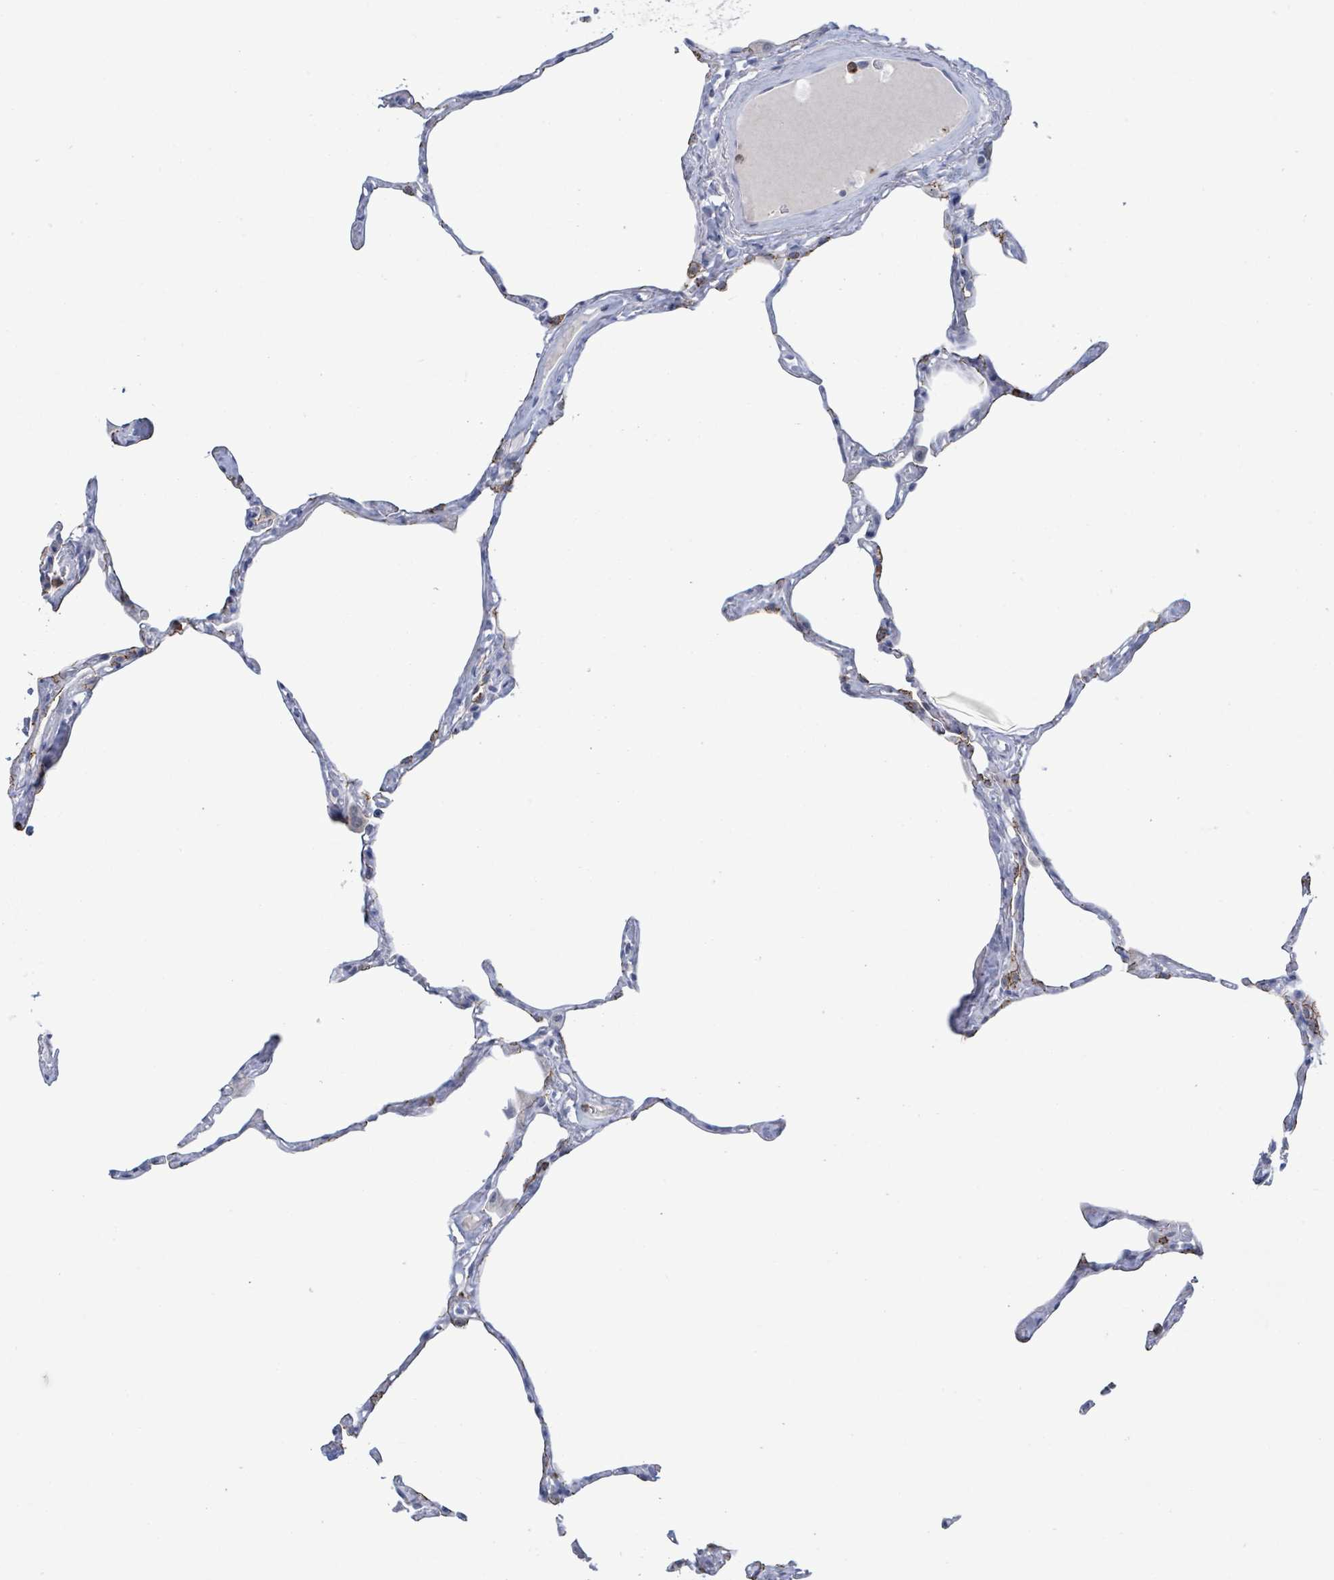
{"staining": {"intensity": "moderate", "quantity": "<25%", "location": "cytoplasmic/membranous"}, "tissue": "lung", "cell_type": "Alveolar cells", "image_type": "normal", "snomed": [{"axis": "morphology", "description": "Normal tissue, NOS"}, {"axis": "topography", "description": "Lung"}], "caption": "The photomicrograph displays staining of benign lung, revealing moderate cytoplasmic/membranous protein expression (brown color) within alveolar cells. (Brightfield microscopy of DAB IHC at high magnification).", "gene": "LCLAT1", "patient": {"sex": "male", "age": 65}}